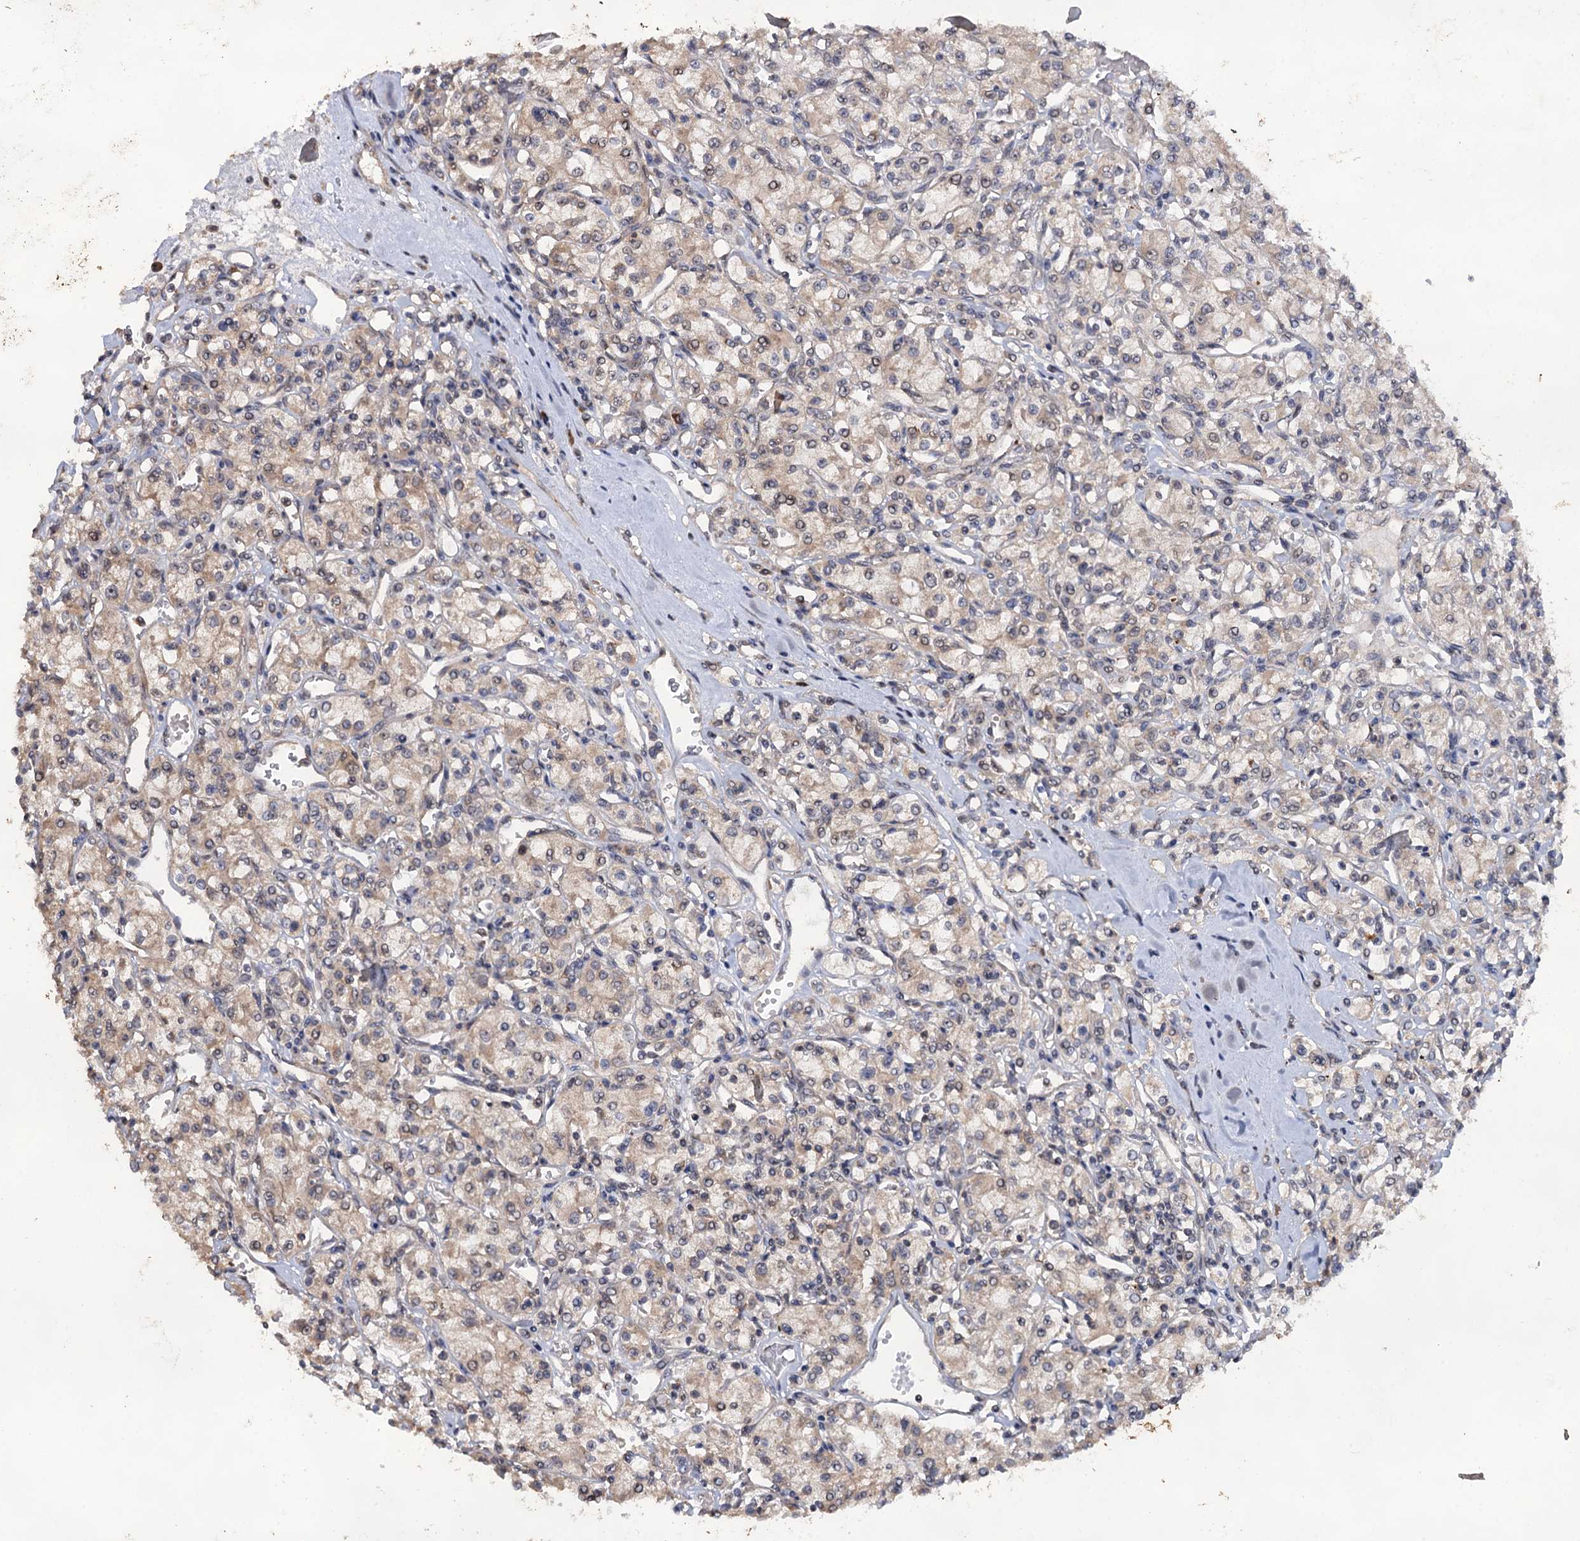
{"staining": {"intensity": "weak", "quantity": "25%-75%", "location": "cytoplasmic/membranous"}, "tissue": "renal cancer", "cell_type": "Tumor cells", "image_type": "cancer", "snomed": [{"axis": "morphology", "description": "Adenocarcinoma, NOS"}, {"axis": "topography", "description": "Kidney"}], "caption": "Immunohistochemistry of human renal adenocarcinoma reveals low levels of weak cytoplasmic/membranous expression in about 25%-75% of tumor cells.", "gene": "LRRC63", "patient": {"sex": "female", "age": 59}}